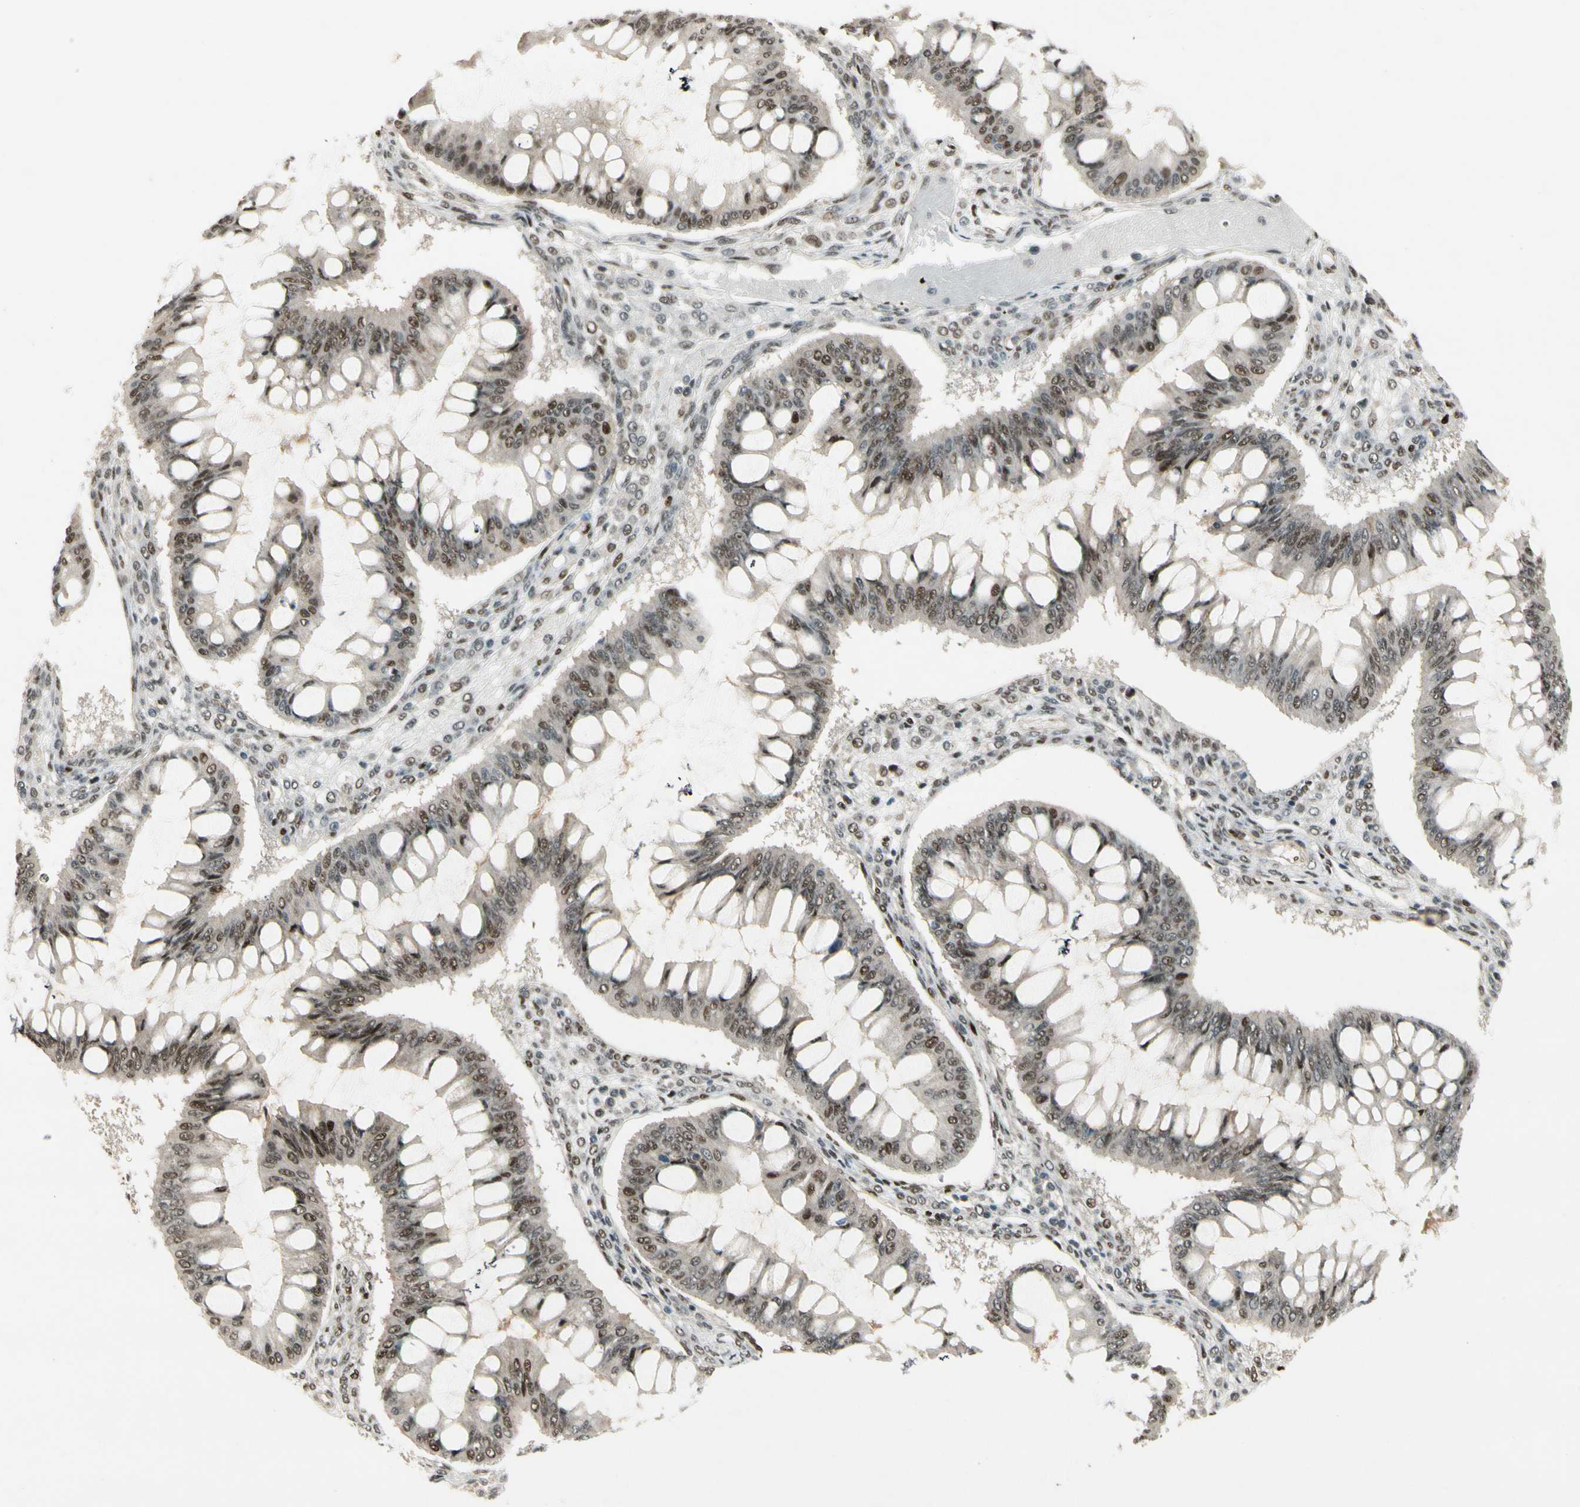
{"staining": {"intensity": "moderate", "quantity": "25%-75%", "location": "nuclear"}, "tissue": "ovarian cancer", "cell_type": "Tumor cells", "image_type": "cancer", "snomed": [{"axis": "morphology", "description": "Cystadenocarcinoma, mucinous, NOS"}, {"axis": "topography", "description": "Ovary"}], "caption": "A photomicrograph showing moderate nuclear expression in about 25%-75% of tumor cells in ovarian mucinous cystadenocarcinoma, as visualized by brown immunohistochemical staining.", "gene": "CDK11A", "patient": {"sex": "female", "age": 73}}